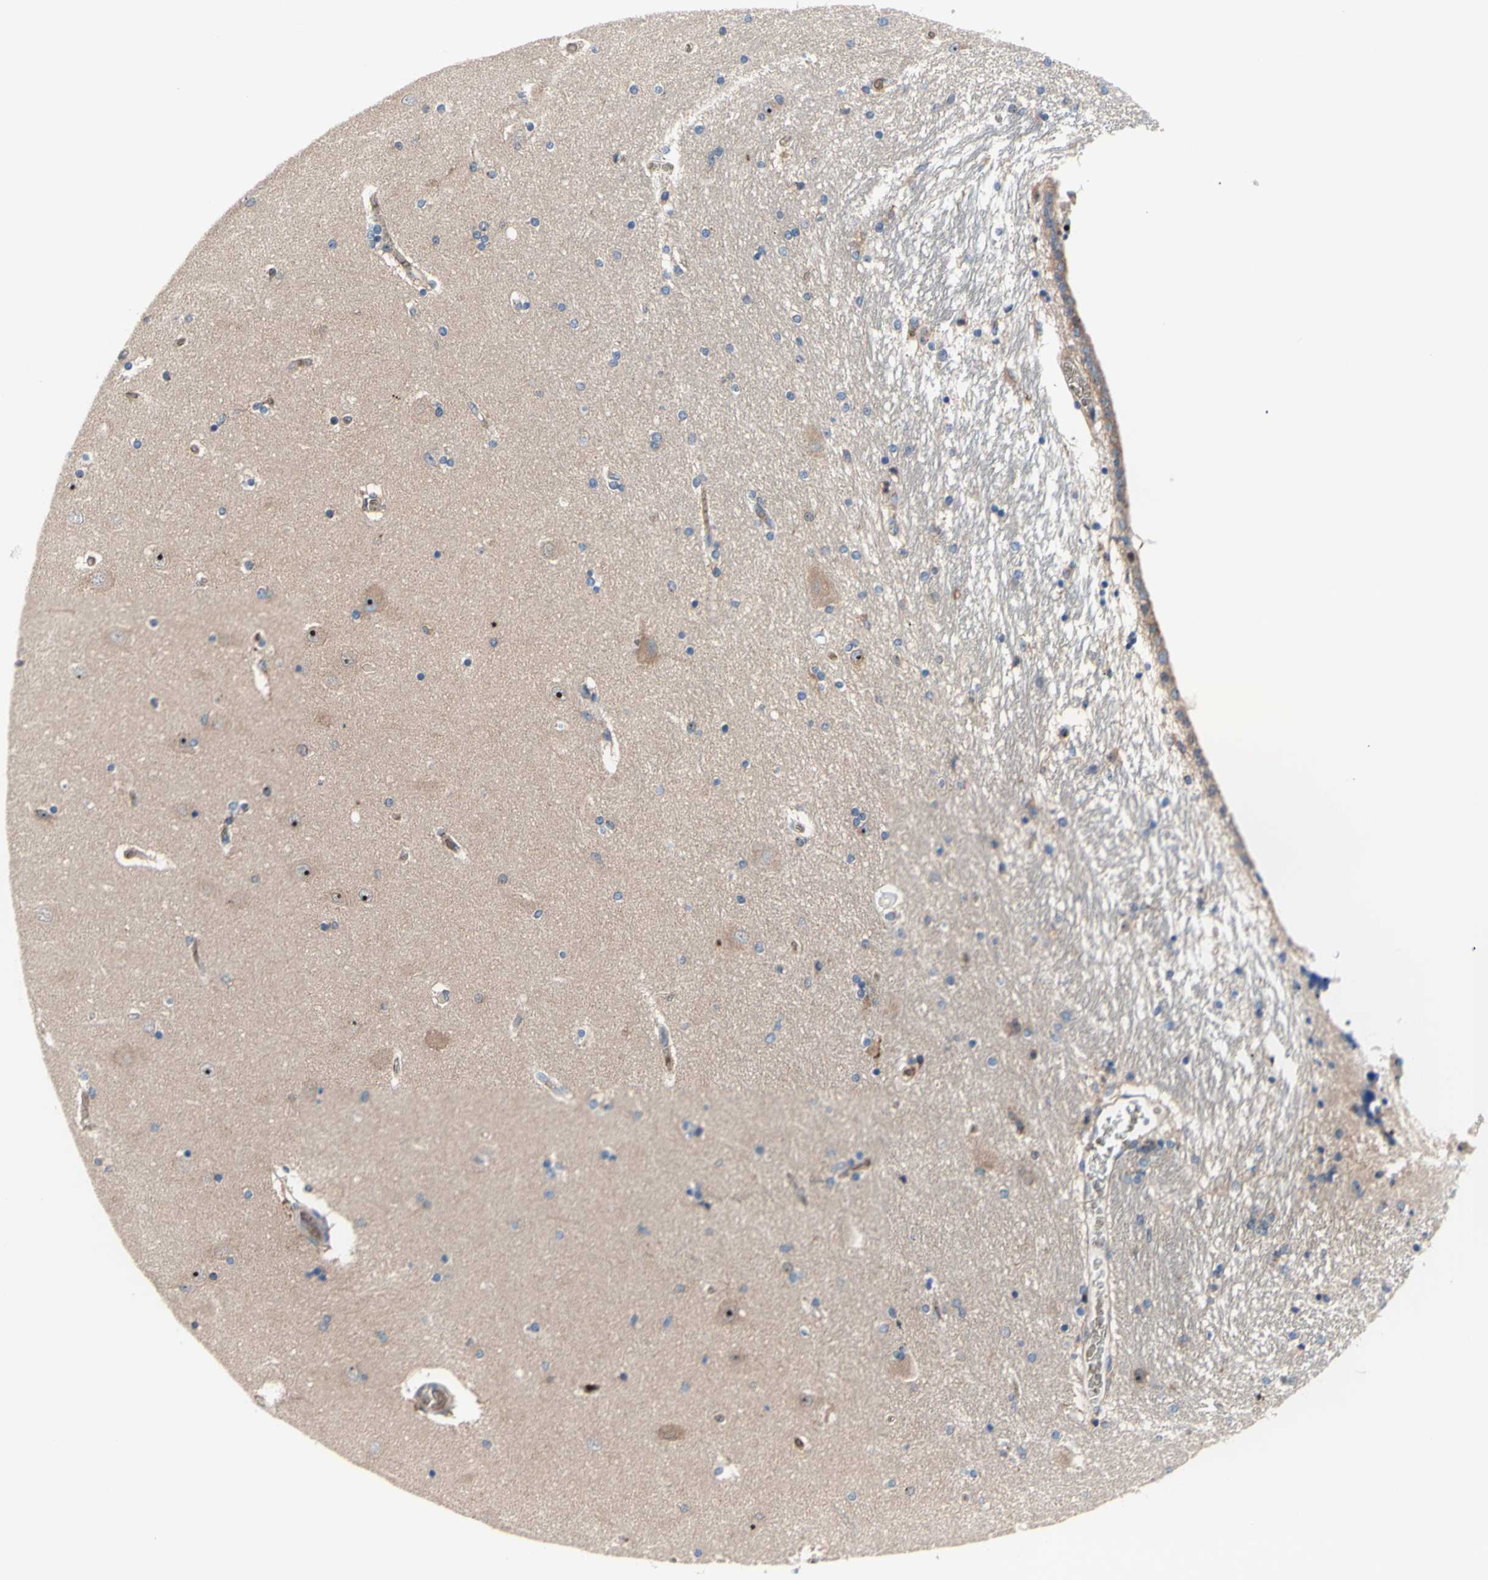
{"staining": {"intensity": "weak", "quantity": "<25%", "location": "cytoplasmic/membranous"}, "tissue": "hippocampus", "cell_type": "Glial cells", "image_type": "normal", "snomed": [{"axis": "morphology", "description": "Normal tissue, NOS"}, {"axis": "topography", "description": "Hippocampus"}], "caption": "This is an immunohistochemistry (IHC) micrograph of benign hippocampus. There is no expression in glial cells.", "gene": "USP9X", "patient": {"sex": "female", "age": 54}}